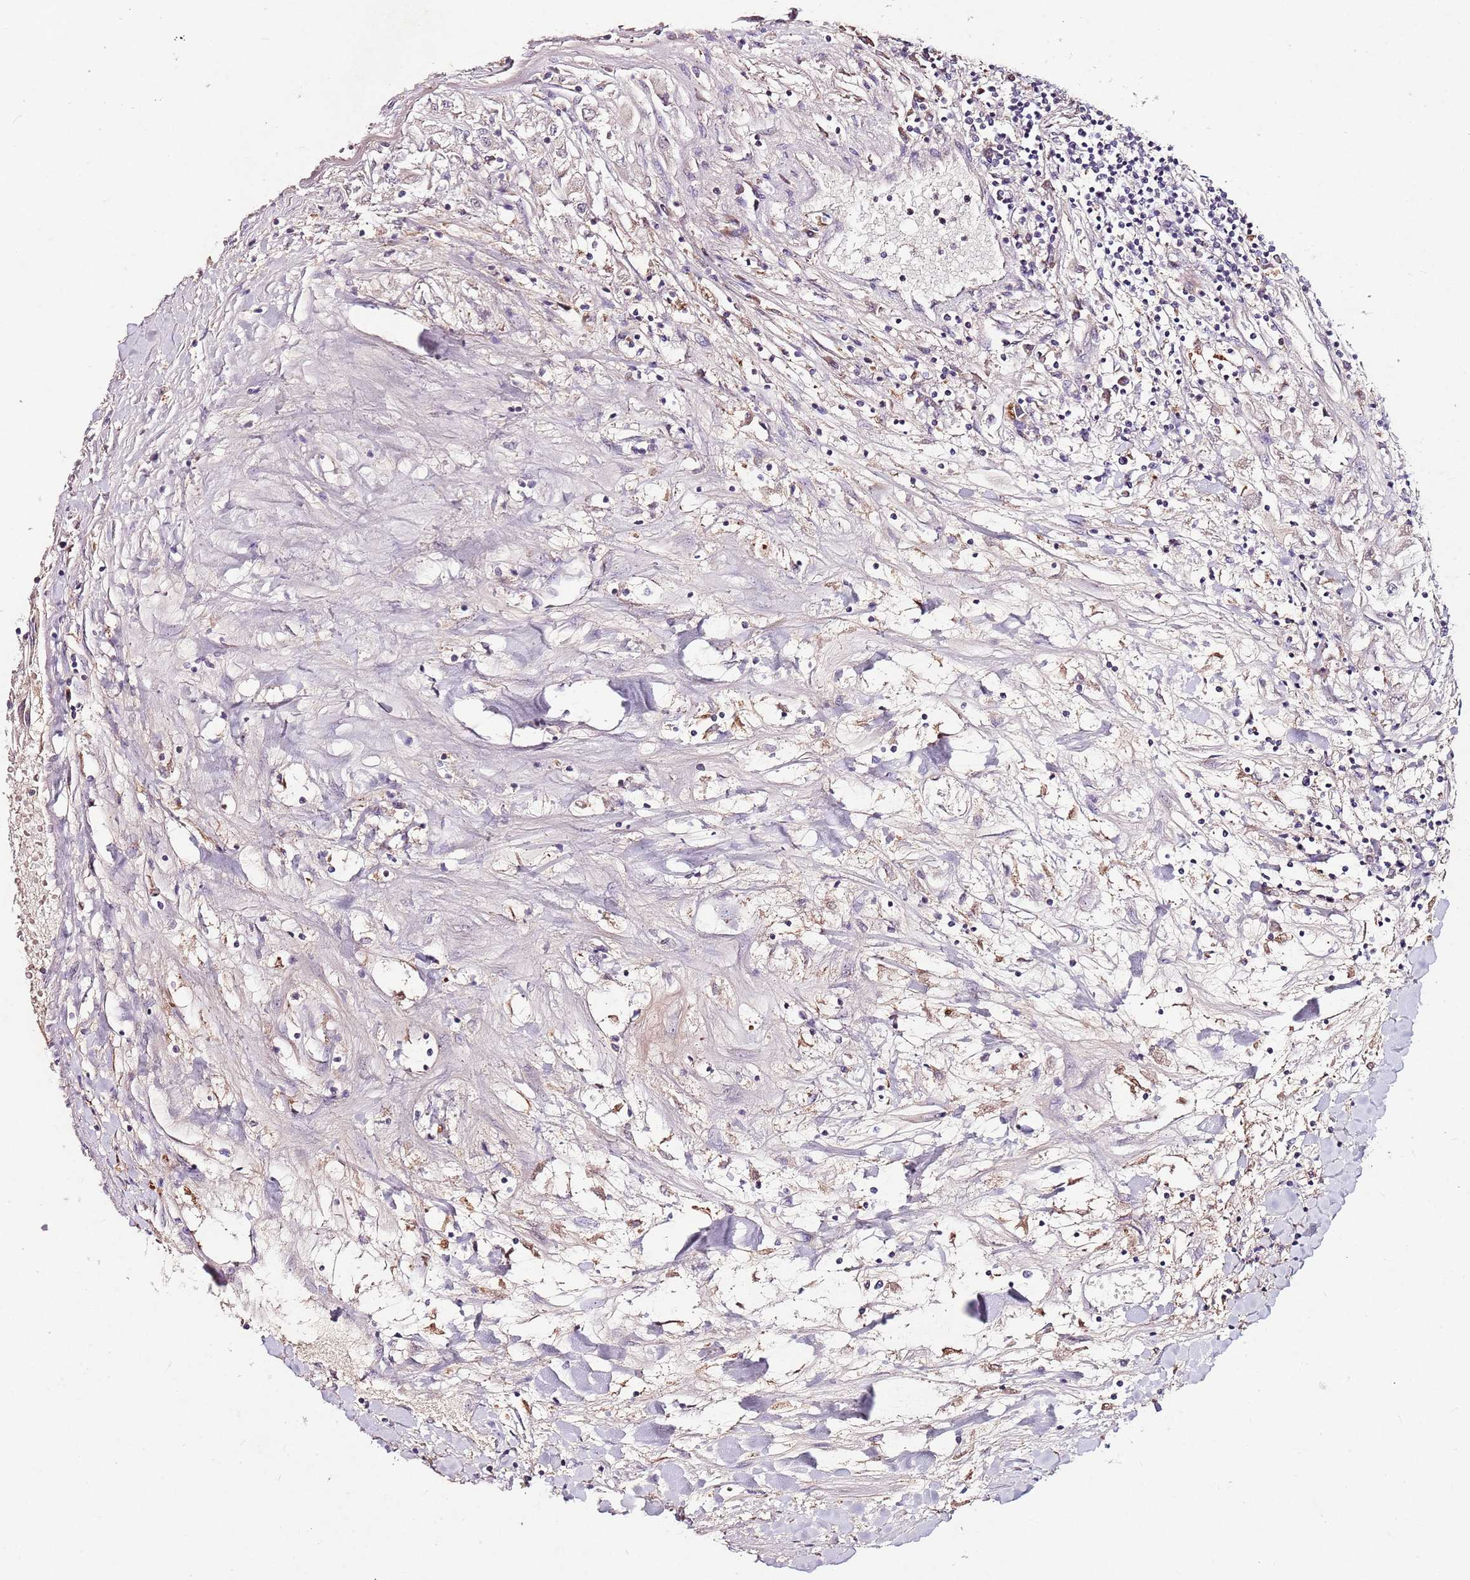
{"staining": {"intensity": "weak", "quantity": "<25%", "location": "cytoplasmic/membranous"}, "tissue": "renal cancer", "cell_type": "Tumor cells", "image_type": "cancer", "snomed": [{"axis": "morphology", "description": "Adenocarcinoma, NOS"}, {"axis": "topography", "description": "Kidney"}], "caption": "This is an immunohistochemistry image of renal adenocarcinoma. There is no positivity in tumor cells.", "gene": "NRDE2", "patient": {"sex": "male", "age": 80}}